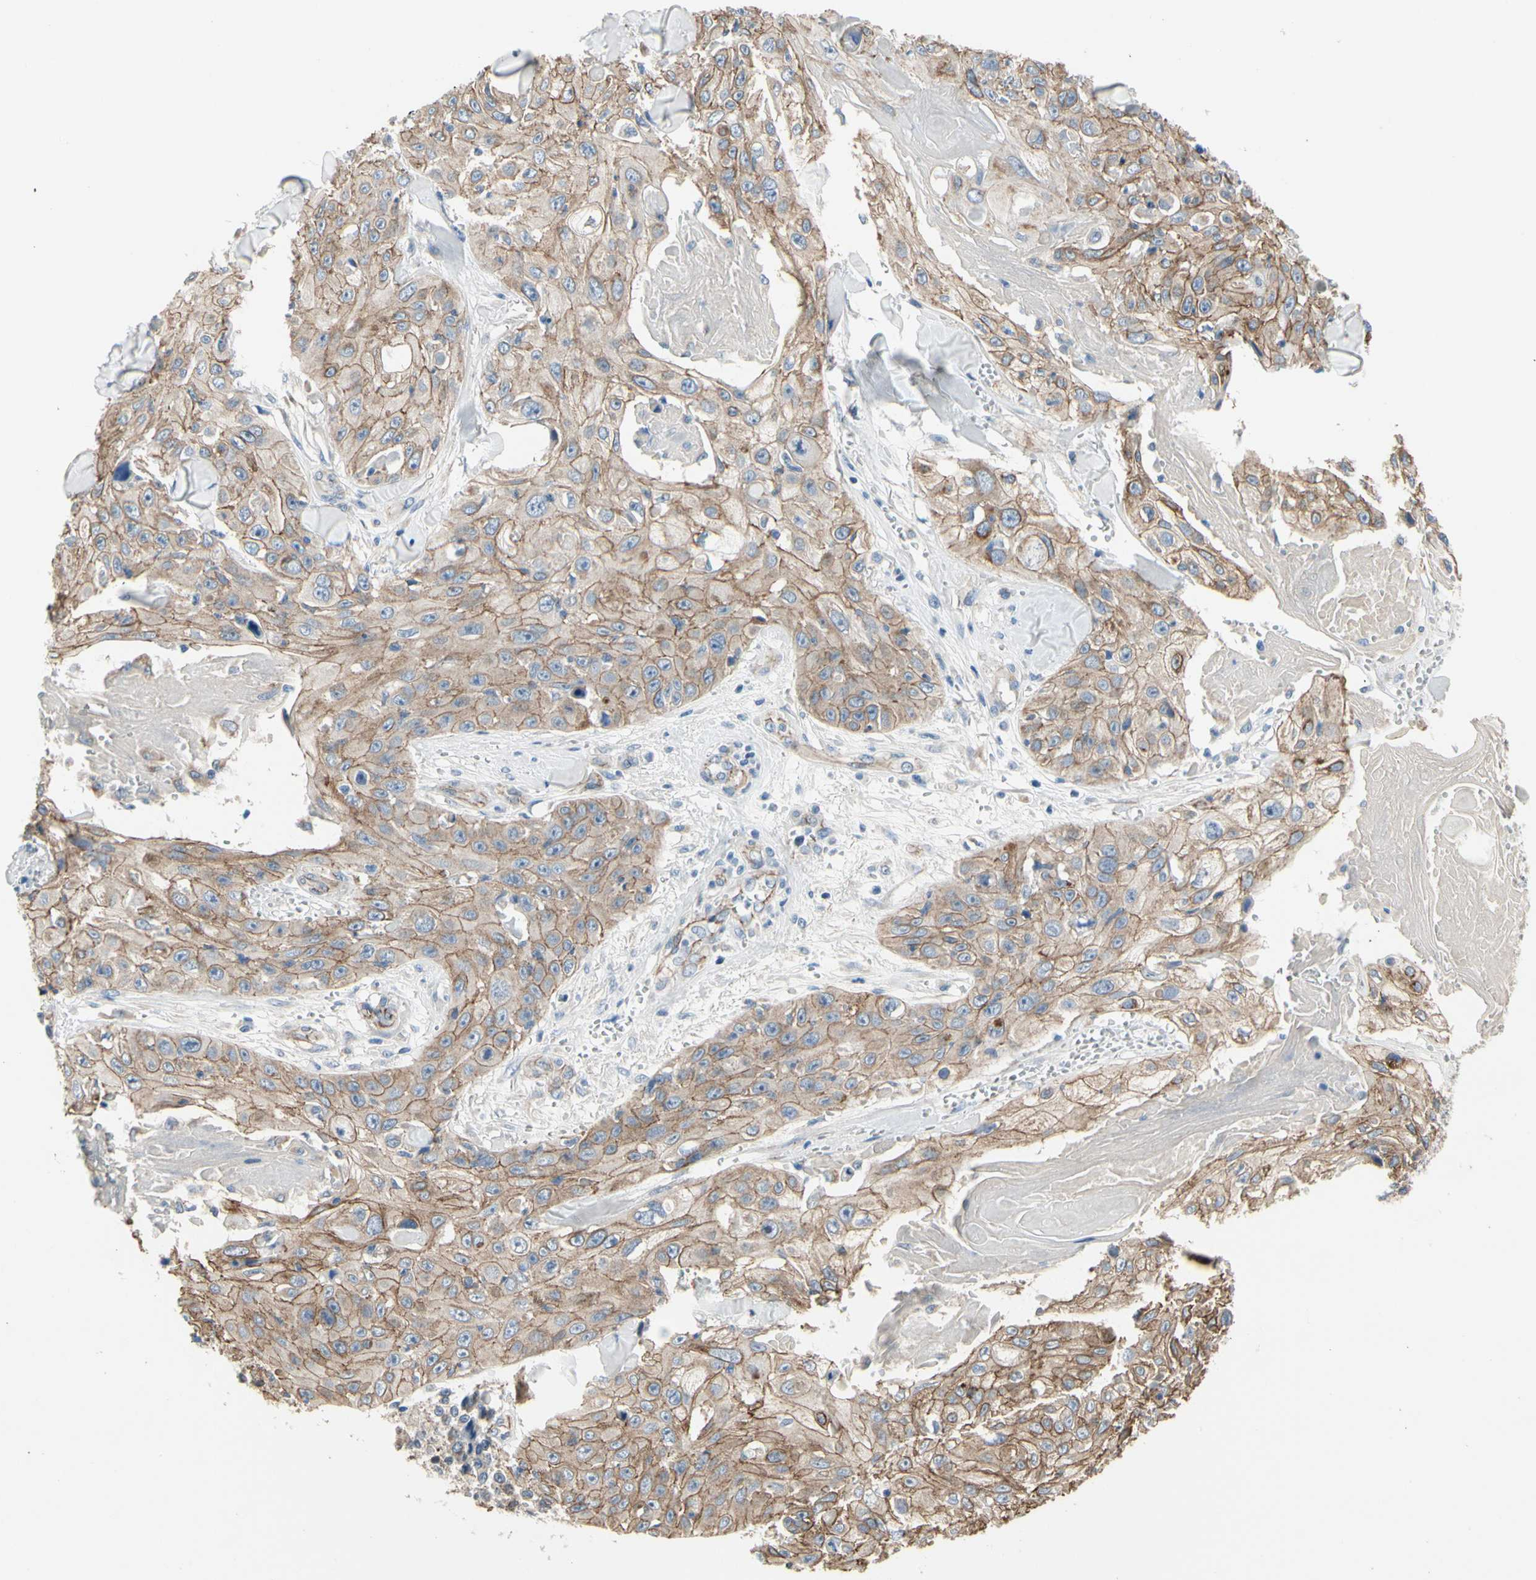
{"staining": {"intensity": "weak", "quantity": "25%-75%", "location": "cytoplasmic/membranous"}, "tissue": "skin cancer", "cell_type": "Tumor cells", "image_type": "cancer", "snomed": [{"axis": "morphology", "description": "Squamous cell carcinoma, NOS"}, {"axis": "topography", "description": "Skin"}], "caption": "Skin cancer (squamous cell carcinoma) was stained to show a protein in brown. There is low levels of weak cytoplasmic/membranous positivity in approximately 25%-75% of tumor cells. (Brightfield microscopy of DAB IHC at high magnification).", "gene": "LGR6", "patient": {"sex": "male", "age": 86}}